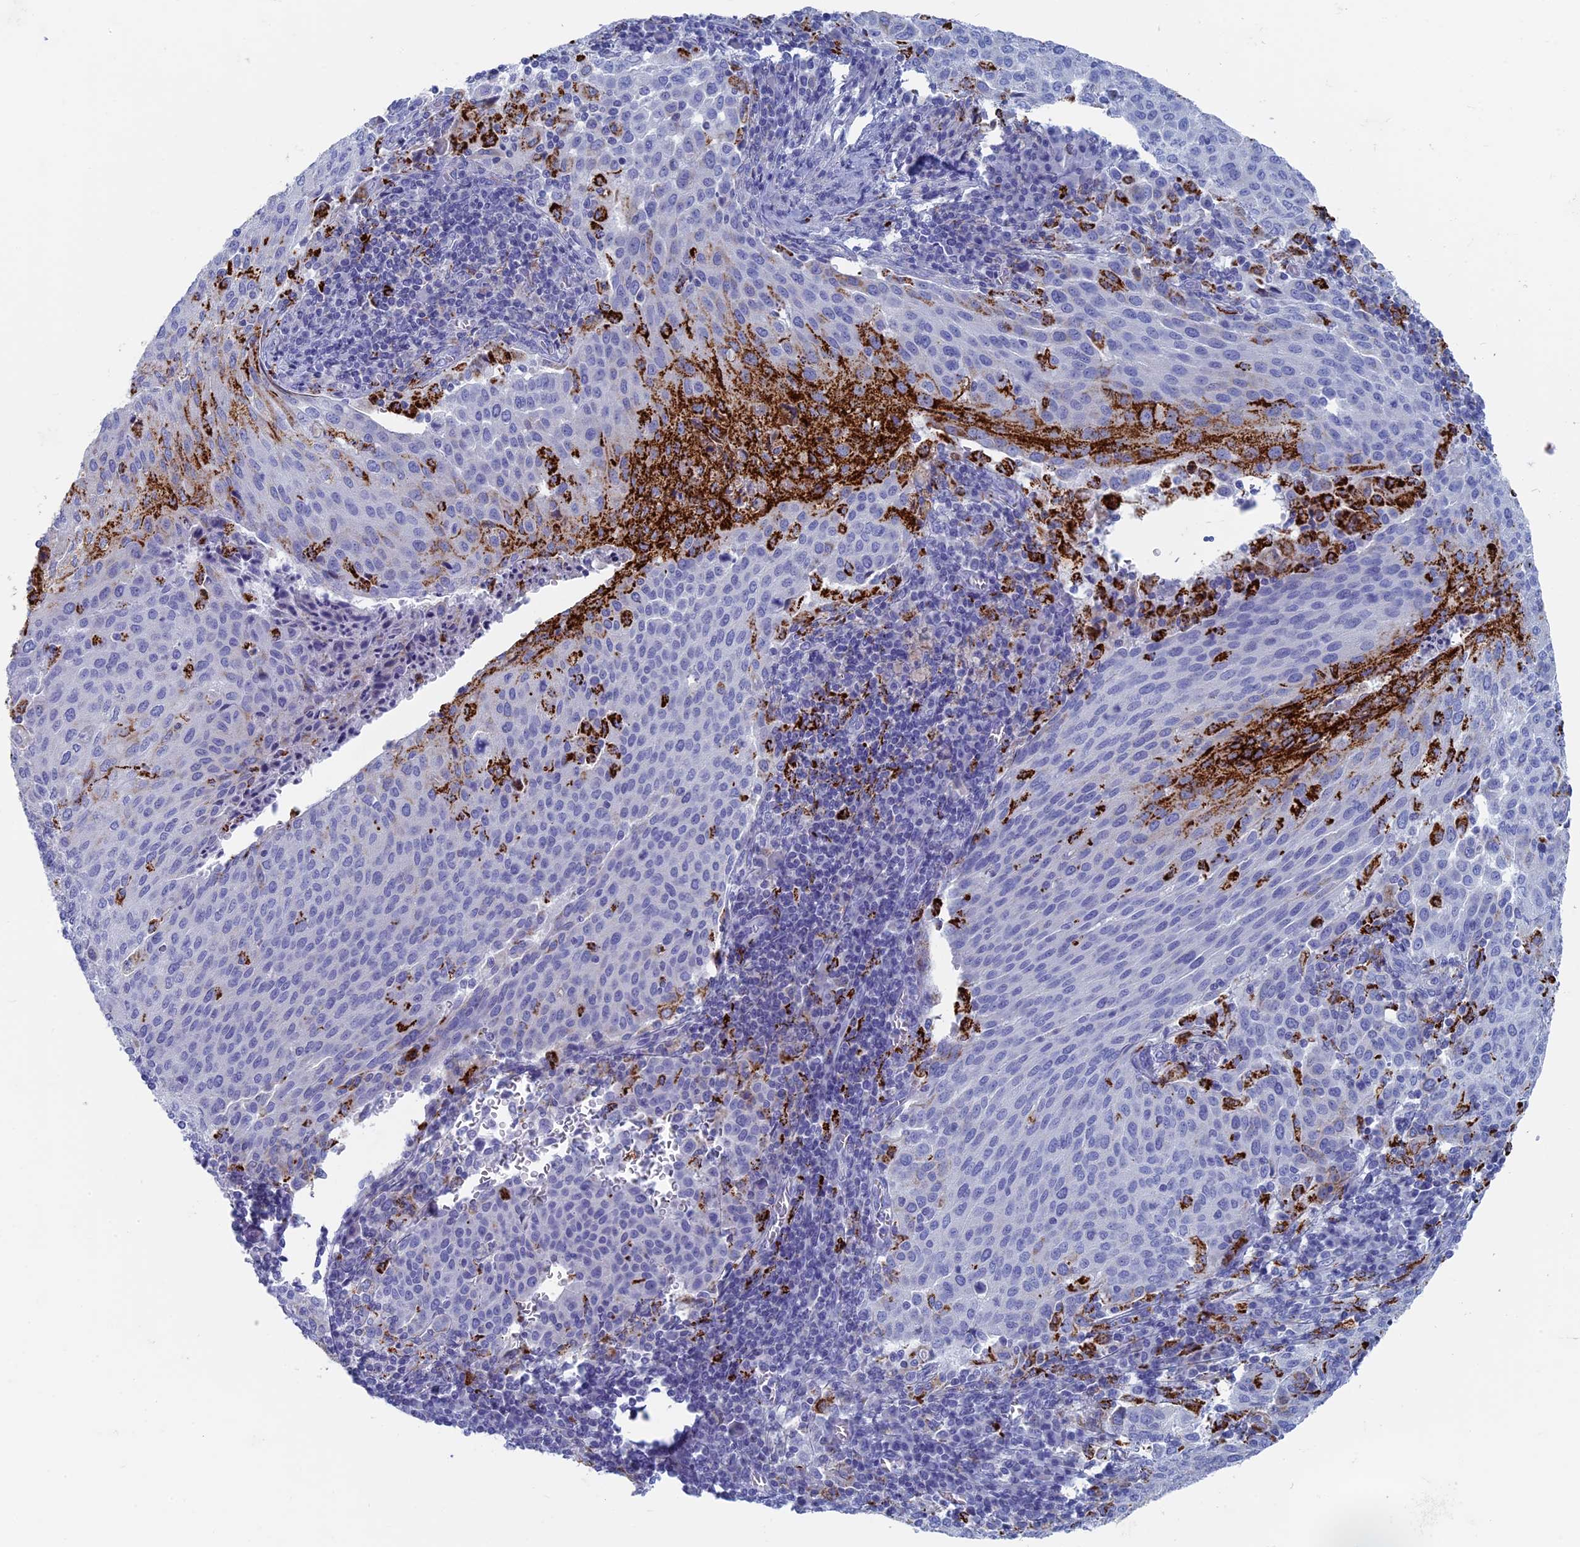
{"staining": {"intensity": "strong", "quantity": "<25%", "location": "cytoplasmic/membranous"}, "tissue": "cervical cancer", "cell_type": "Tumor cells", "image_type": "cancer", "snomed": [{"axis": "morphology", "description": "Squamous cell carcinoma, NOS"}, {"axis": "topography", "description": "Cervix"}], "caption": "Squamous cell carcinoma (cervical) tissue reveals strong cytoplasmic/membranous expression in approximately <25% of tumor cells, visualized by immunohistochemistry. Nuclei are stained in blue.", "gene": "ALMS1", "patient": {"sex": "female", "age": 46}}